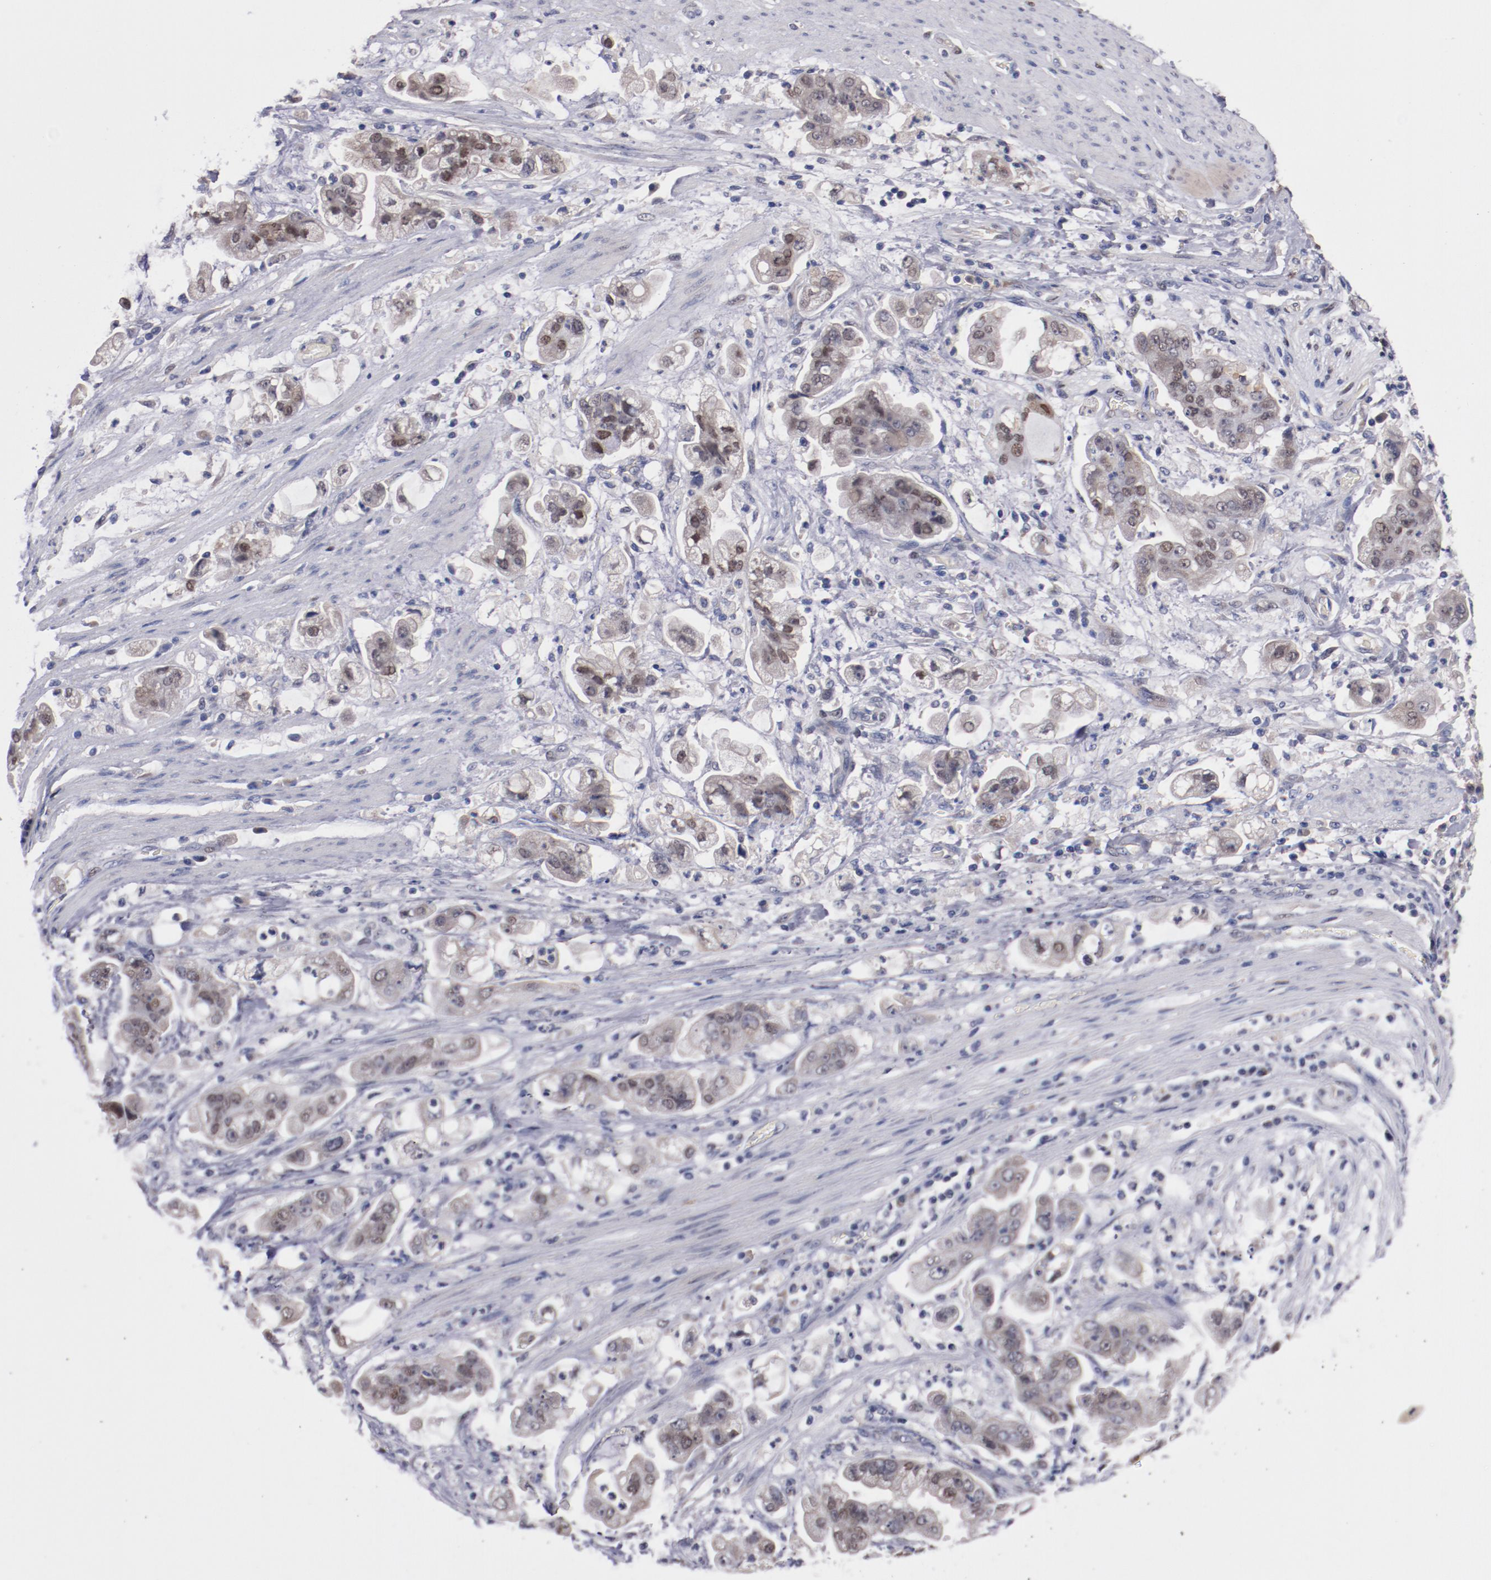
{"staining": {"intensity": "moderate", "quantity": "25%-75%", "location": "cytoplasmic/membranous,nuclear"}, "tissue": "stomach cancer", "cell_type": "Tumor cells", "image_type": "cancer", "snomed": [{"axis": "morphology", "description": "Adenocarcinoma, NOS"}, {"axis": "topography", "description": "Stomach"}], "caption": "Tumor cells show medium levels of moderate cytoplasmic/membranous and nuclear positivity in approximately 25%-75% of cells in human adenocarcinoma (stomach).", "gene": "FAM81A", "patient": {"sex": "male", "age": 62}}